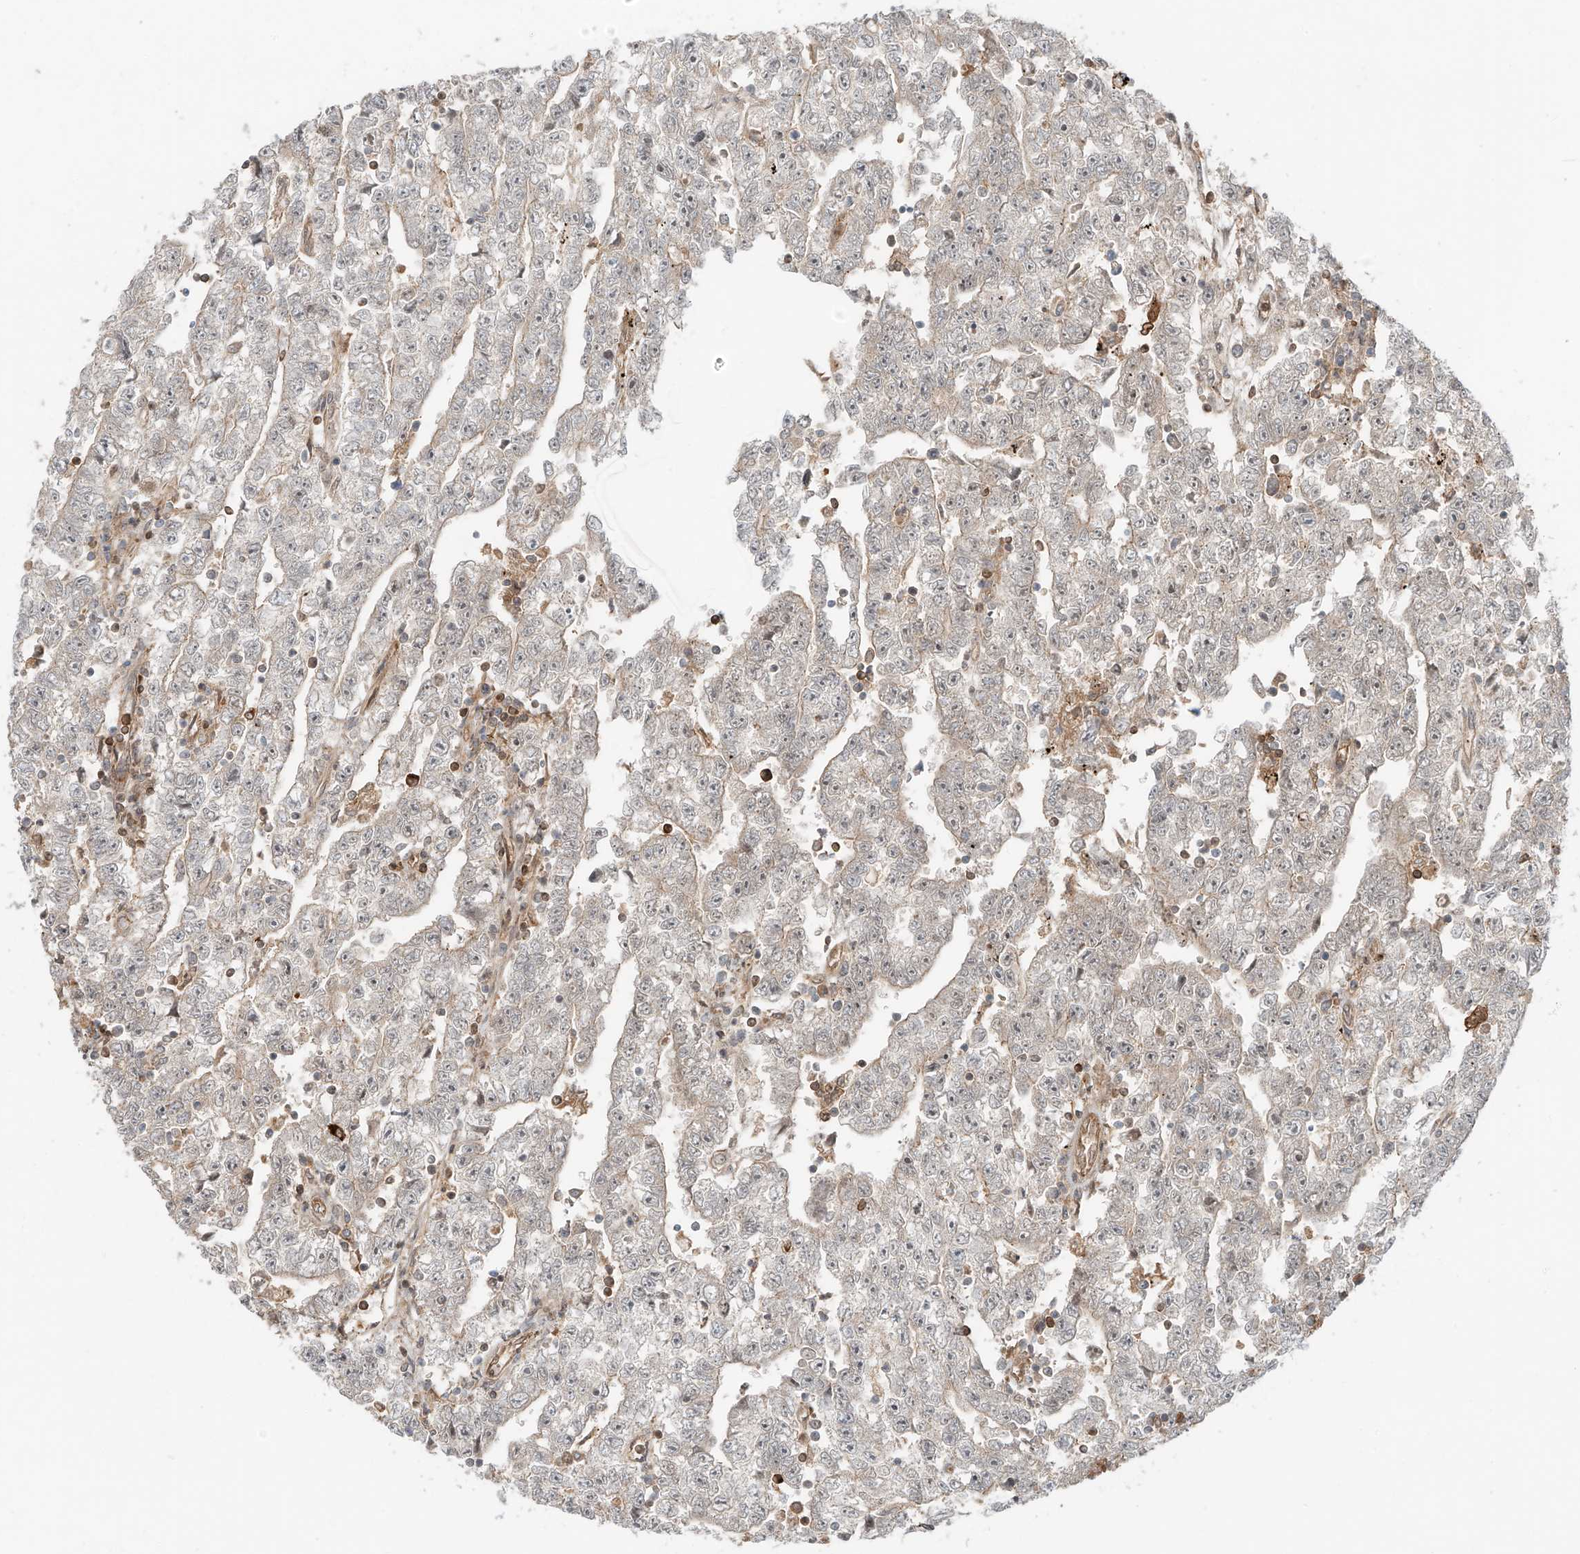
{"staining": {"intensity": "negative", "quantity": "none", "location": "none"}, "tissue": "testis cancer", "cell_type": "Tumor cells", "image_type": "cancer", "snomed": [{"axis": "morphology", "description": "Carcinoma, Embryonal, NOS"}, {"axis": "topography", "description": "Testis"}], "caption": "Tumor cells show no significant positivity in testis cancer (embryonal carcinoma).", "gene": "CEP162", "patient": {"sex": "male", "age": 25}}